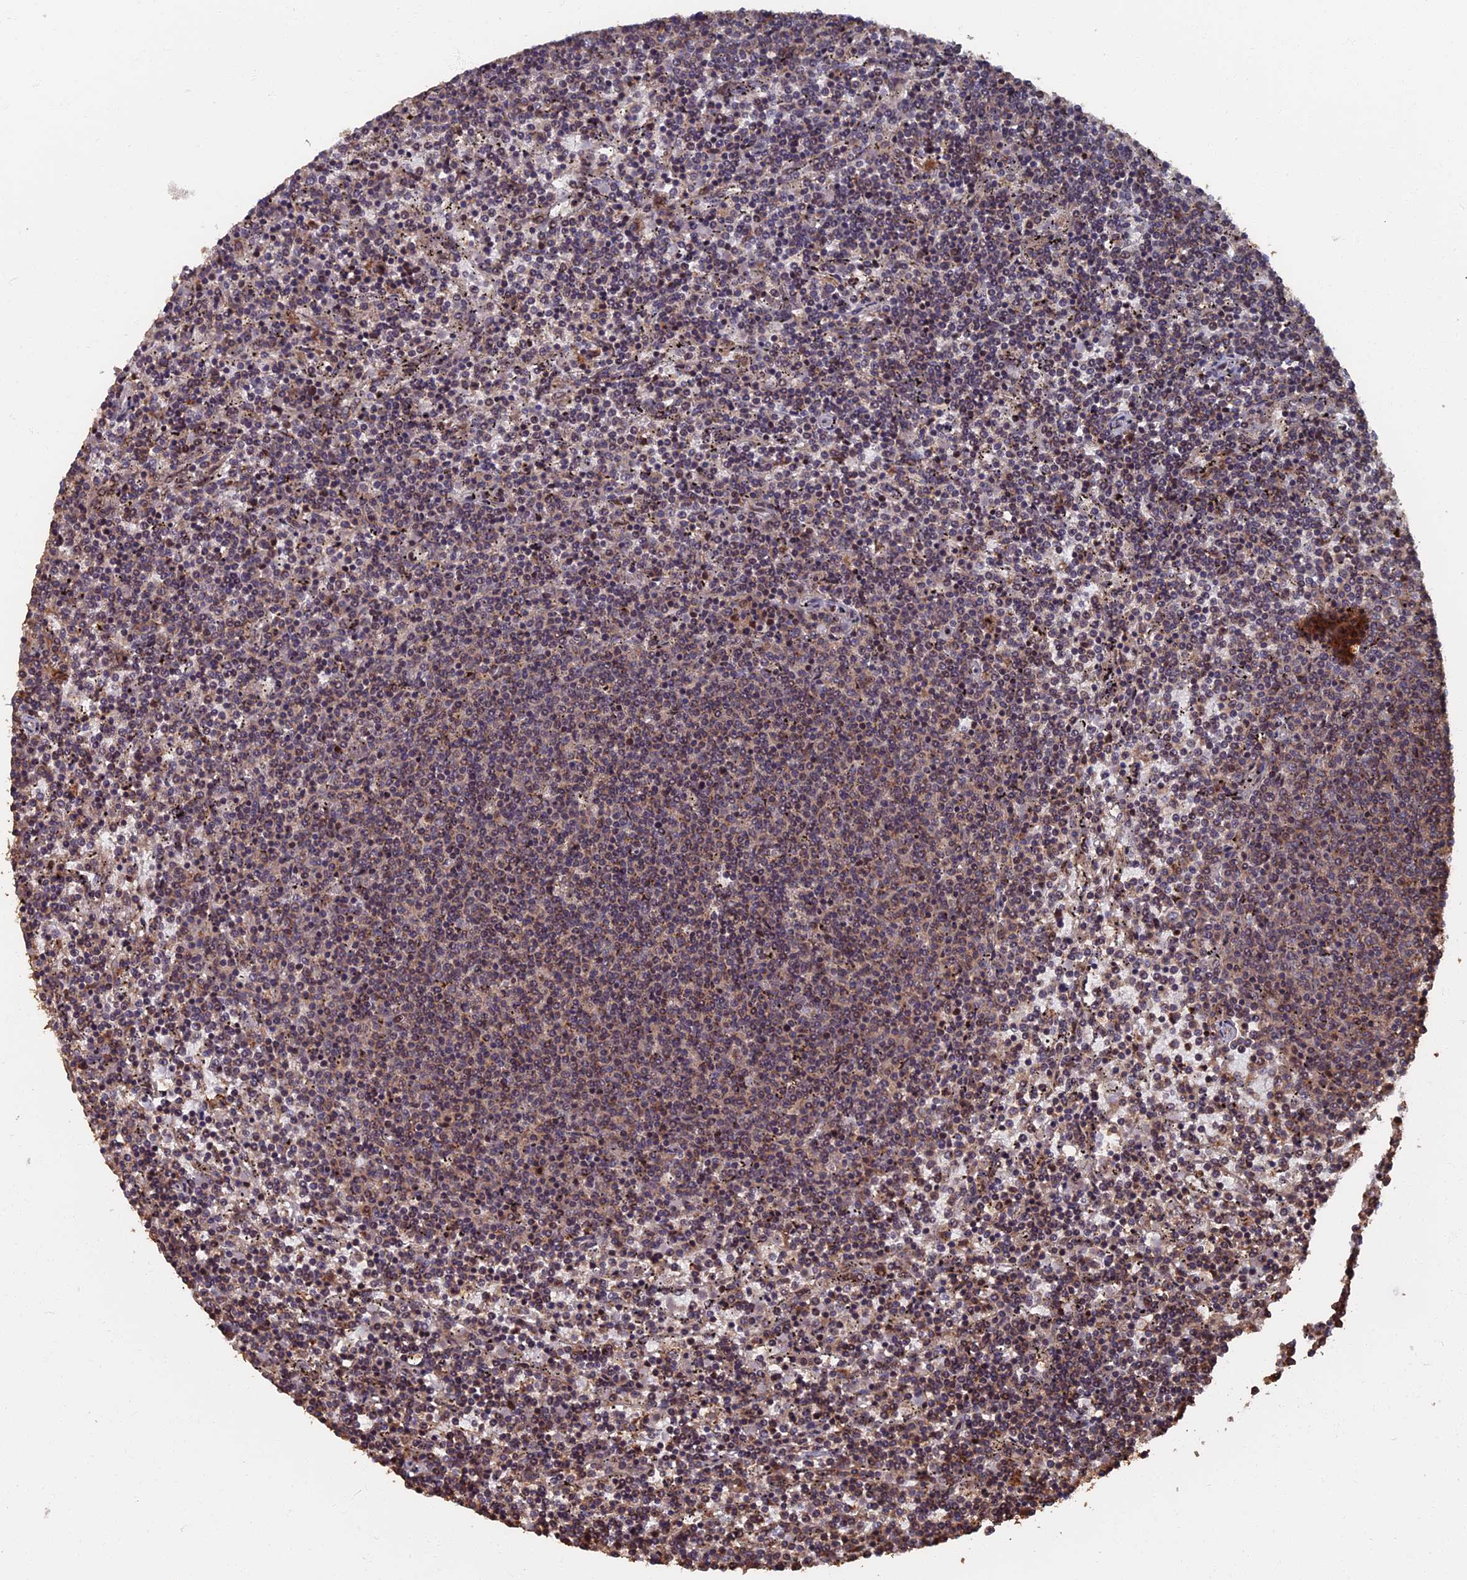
{"staining": {"intensity": "weak", "quantity": "<25%", "location": "nuclear"}, "tissue": "lymphoma", "cell_type": "Tumor cells", "image_type": "cancer", "snomed": [{"axis": "morphology", "description": "Malignant lymphoma, non-Hodgkin's type, Low grade"}, {"axis": "topography", "description": "Spleen"}], "caption": "DAB (3,3'-diaminobenzidine) immunohistochemical staining of human malignant lymphoma, non-Hodgkin's type (low-grade) demonstrates no significant positivity in tumor cells. (DAB immunohistochemistry visualized using brightfield microscopy, high magnification).", "gene": "RASGRF1", "patient": {"sex": "female", "age": 50}}